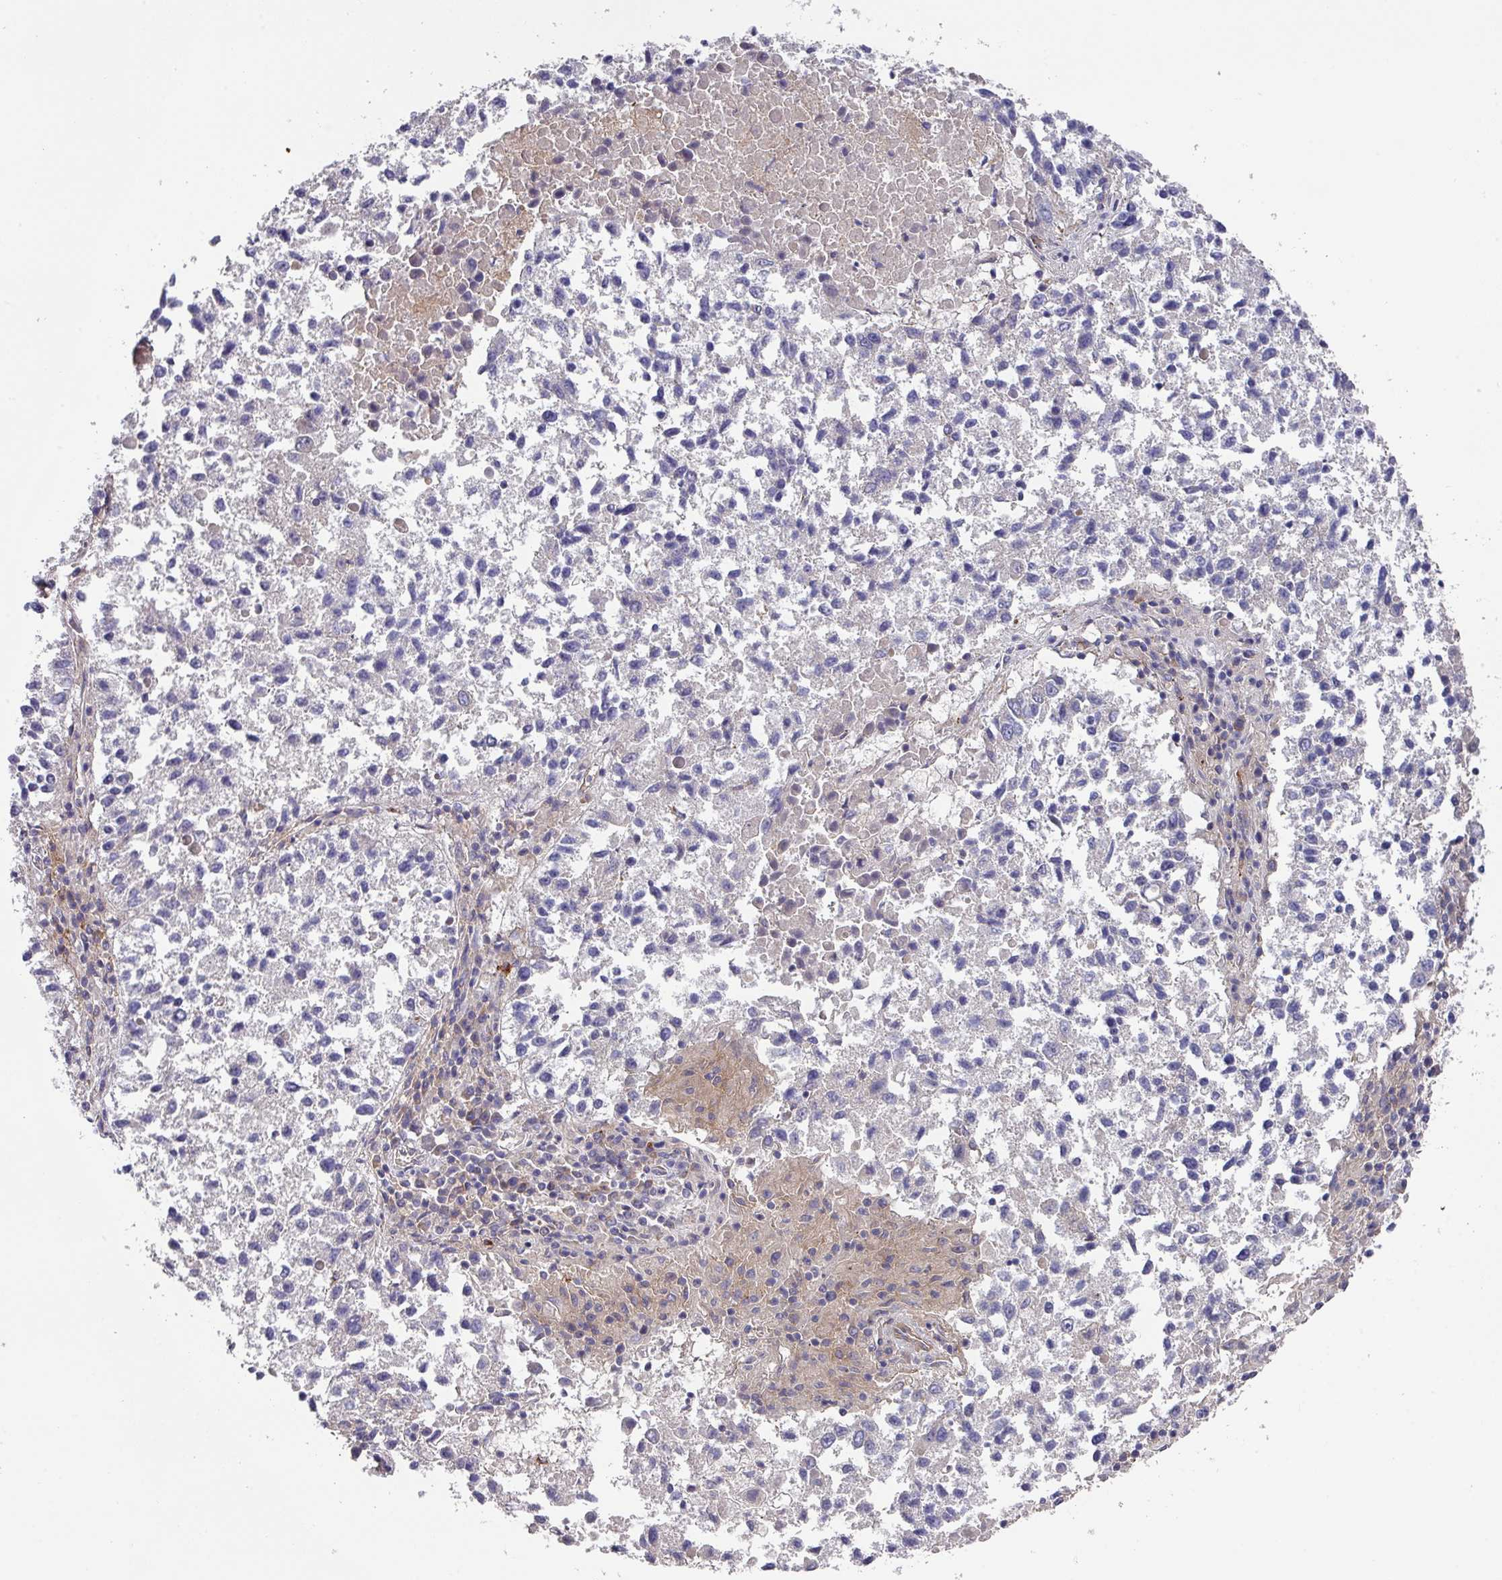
{"staining": {"intensity": "negative", "quantity": "none", "location": "none"}, "tissue": "lung cancer", "cell_type": "Tumor cells", "image_type": "cancer", "snomed": [{"axis": "morphology", "description": "Squamous cell carcinoma, NOS"}, {"axis": "topography", "description": "Lung"}], "caption": "Lung squamous cell carcinoma was stained to show a protein in brown. There is no significant expression in tumor cells.", "gene": "EIF4B", "patient": {"sex": "male", "age": 73}}